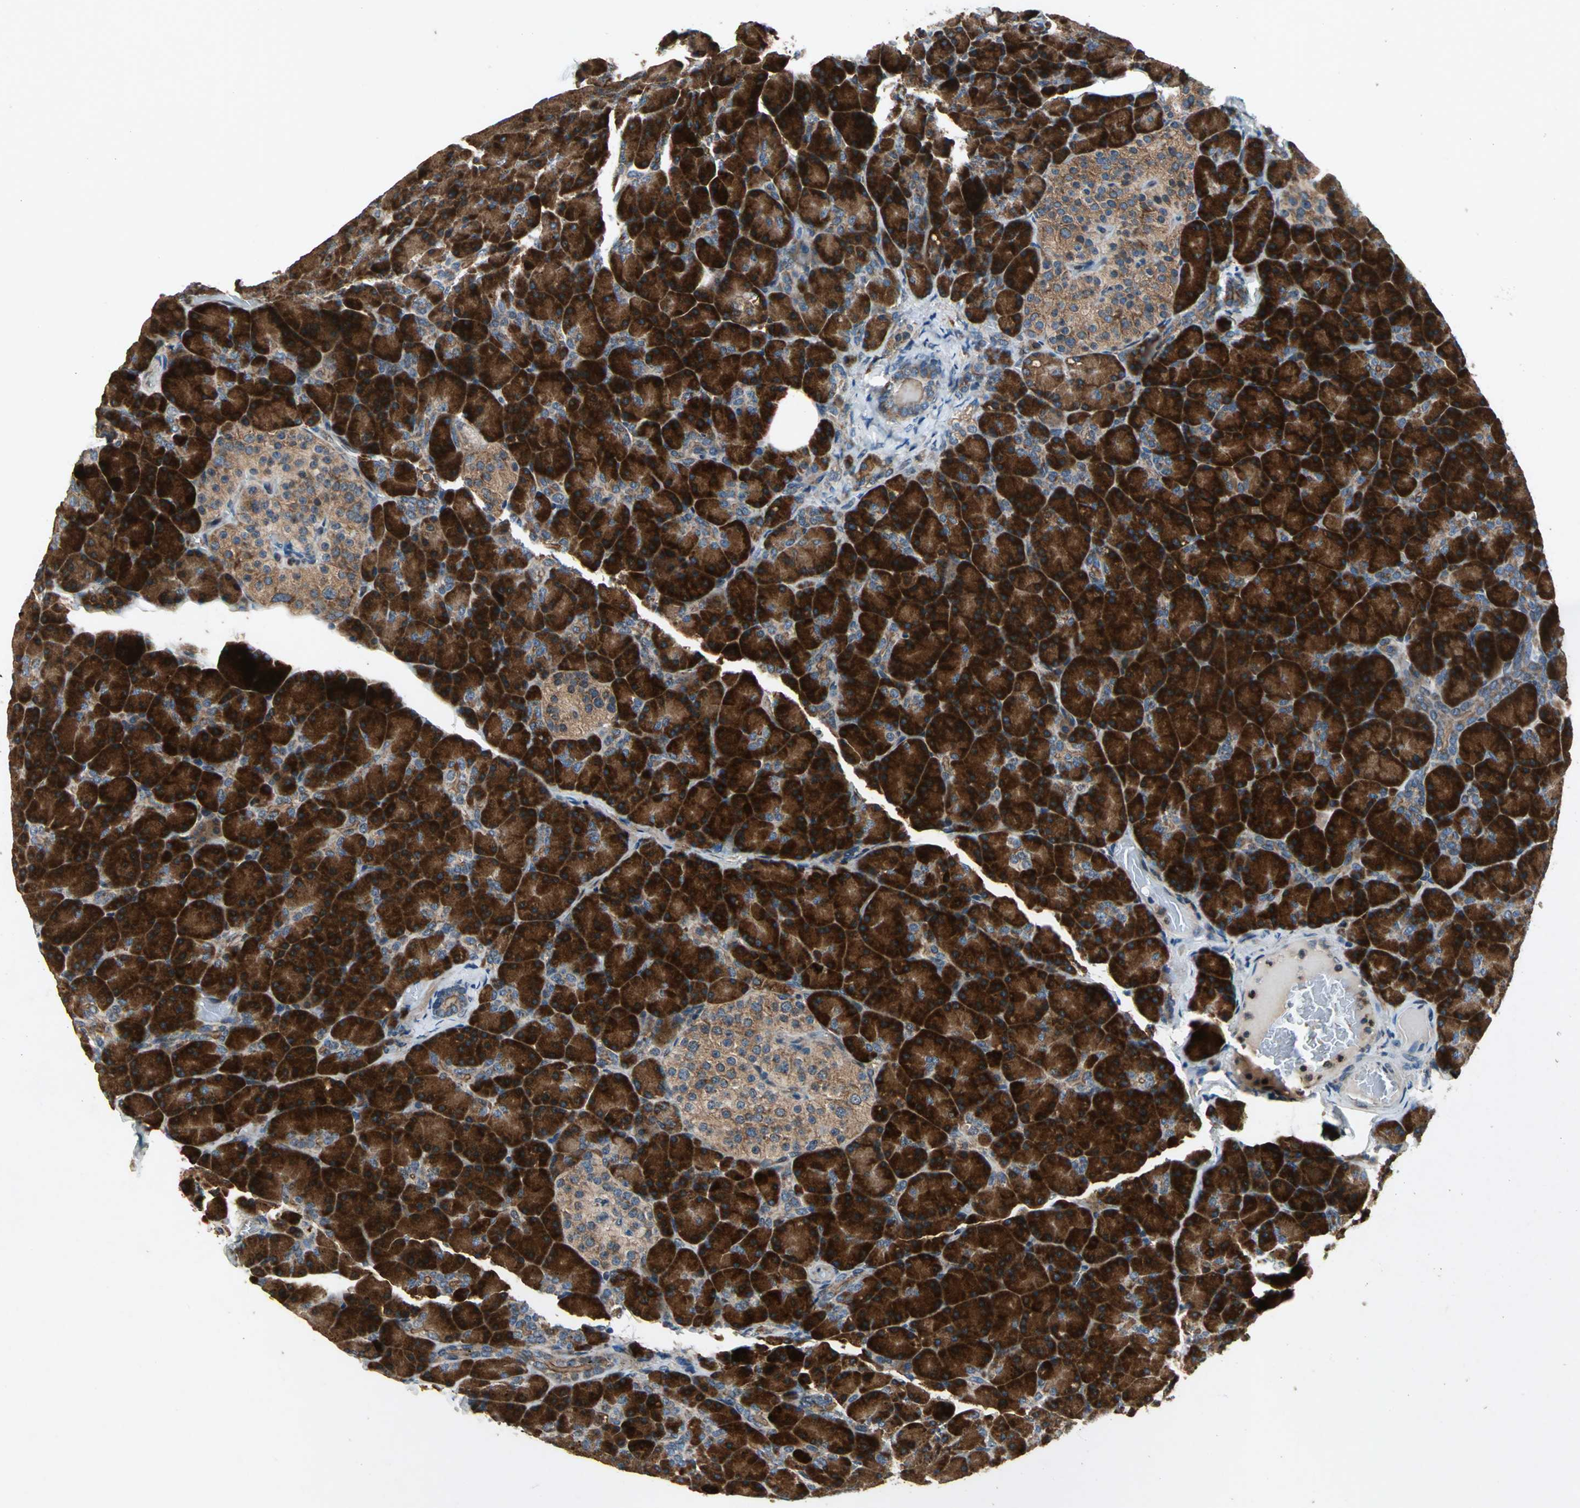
{"staining": {"intensity": "strong", "quantity": ">75%", "location": "cytoplasmic/membranous"}, "tissue": "pancreas", "cell_type": "Exocrine glandular cells", "image_type": "normal", "snomed": [{"axis": "morphology", "description": "Normal tissue, NOS"}, {"axis": "topography", "description": "Pancreas"}], "caption": "Immunohistochemical staining of unremarkable human pancreas reveals high levels of strong cytoplasmic/membranous positivity in approximately >75% of exocrine glandular cells. The staining was performed using DAB (3,3'-diaminobenzidine) to visualize the protein expression in brown, while the nuclei were stained in blue with hematoxylin (Magnification: 20x).", "gene": "EIF2B2", "patient": {"sex": "female", "age": 43}}